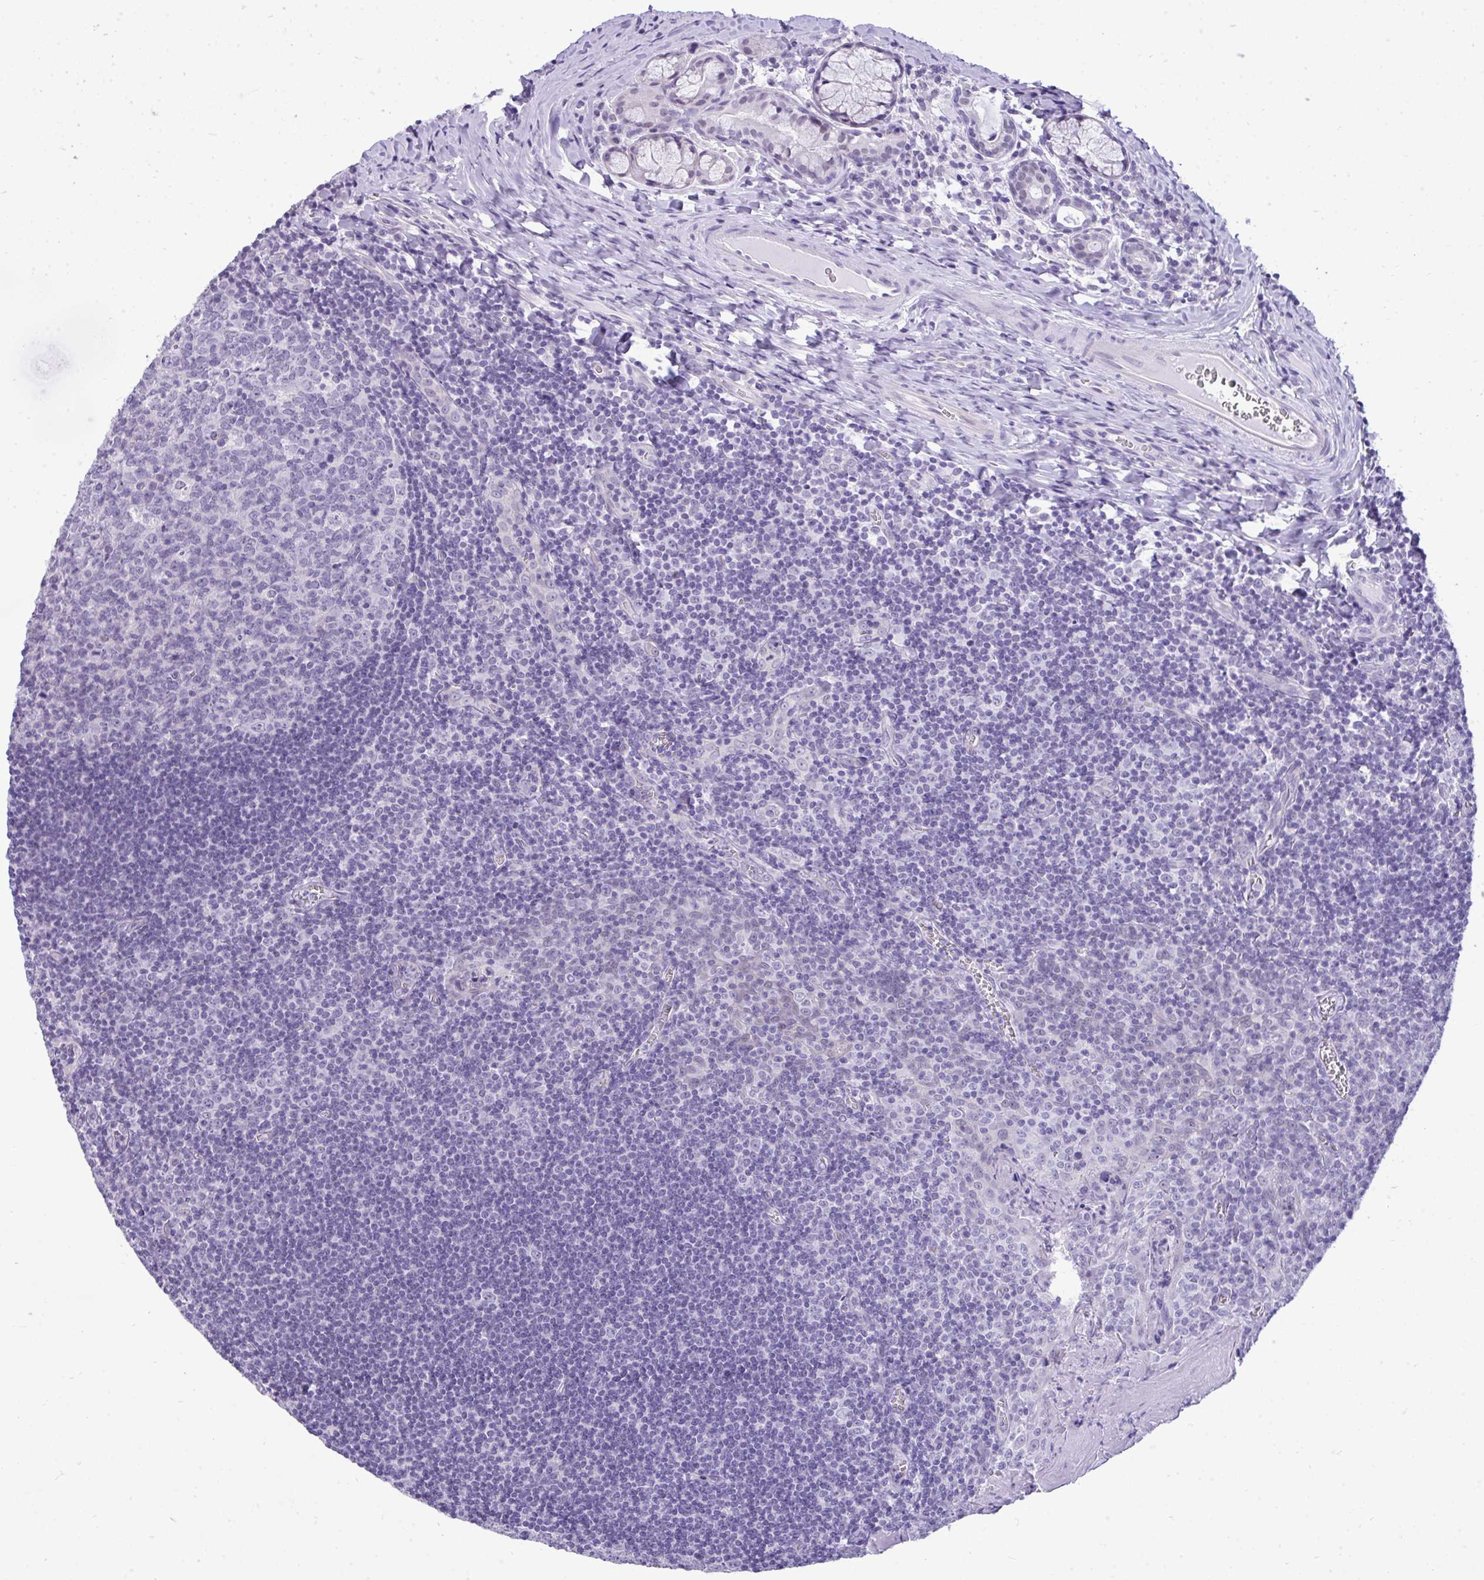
{"staining": {"intensity": "negative", "quantity": "none", "location": "none"}, "tissue": "tonsil", "cell_type": "Germinal center cells", "image_type": "normal", "snomed": [{"axis": "morphology", "description": "Normal tissue, NOS"}, {"axis": "morphology", "description": "Inflammation, NOS"}, {"axis": "topography", "description": "Tonsil"}], "caption": "Immunohistochemistry (IHC) photomicrograph of unremarkable human tonsil stained for a protein (brown), which reveals no expression in germinal center cells.", "gene": "PRM2", "patient": {"sex": "female", "age": 31}}